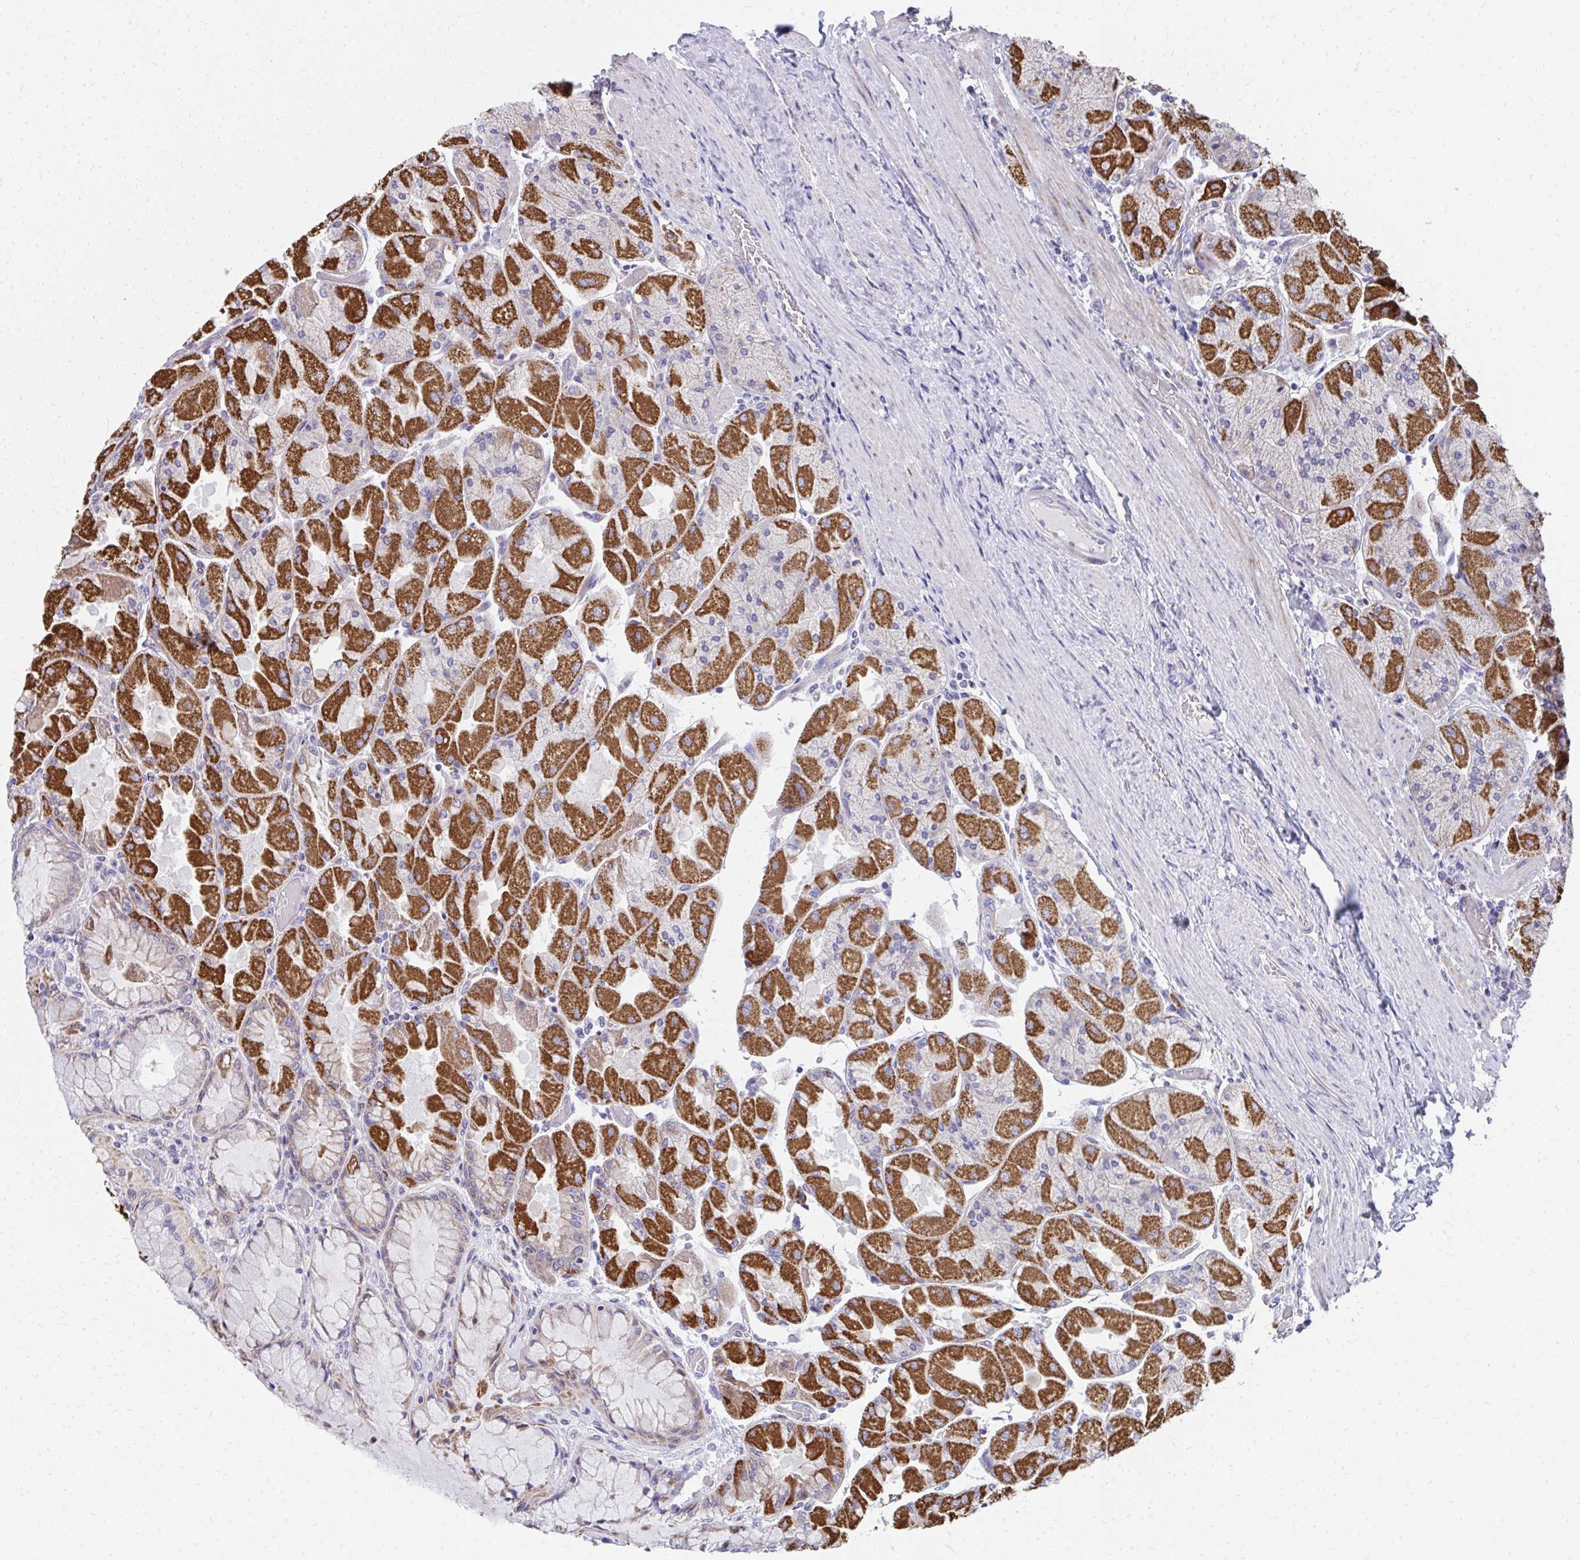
{"staining": {"intensity": "strong", "quantity": "25%-75%", "location": "cytoplasmic/membranous"}, "tissue": "stomach", "cell_type": "Glandular cells", "image_type": "normal", "snomed": [{"axis": "morphology", "description": "Normal tissue, NOS"}, {"axis": "topography", "description": "Stomach"}], "caption": "Approximately 25%-75% of glandular cells in normal stomach reveal strong cytoplasmic/membranous protein expression as visualized by brown immunohistochemical staining.", "gene": "IL37", "patient": {"sex": "female", "age": 61}}